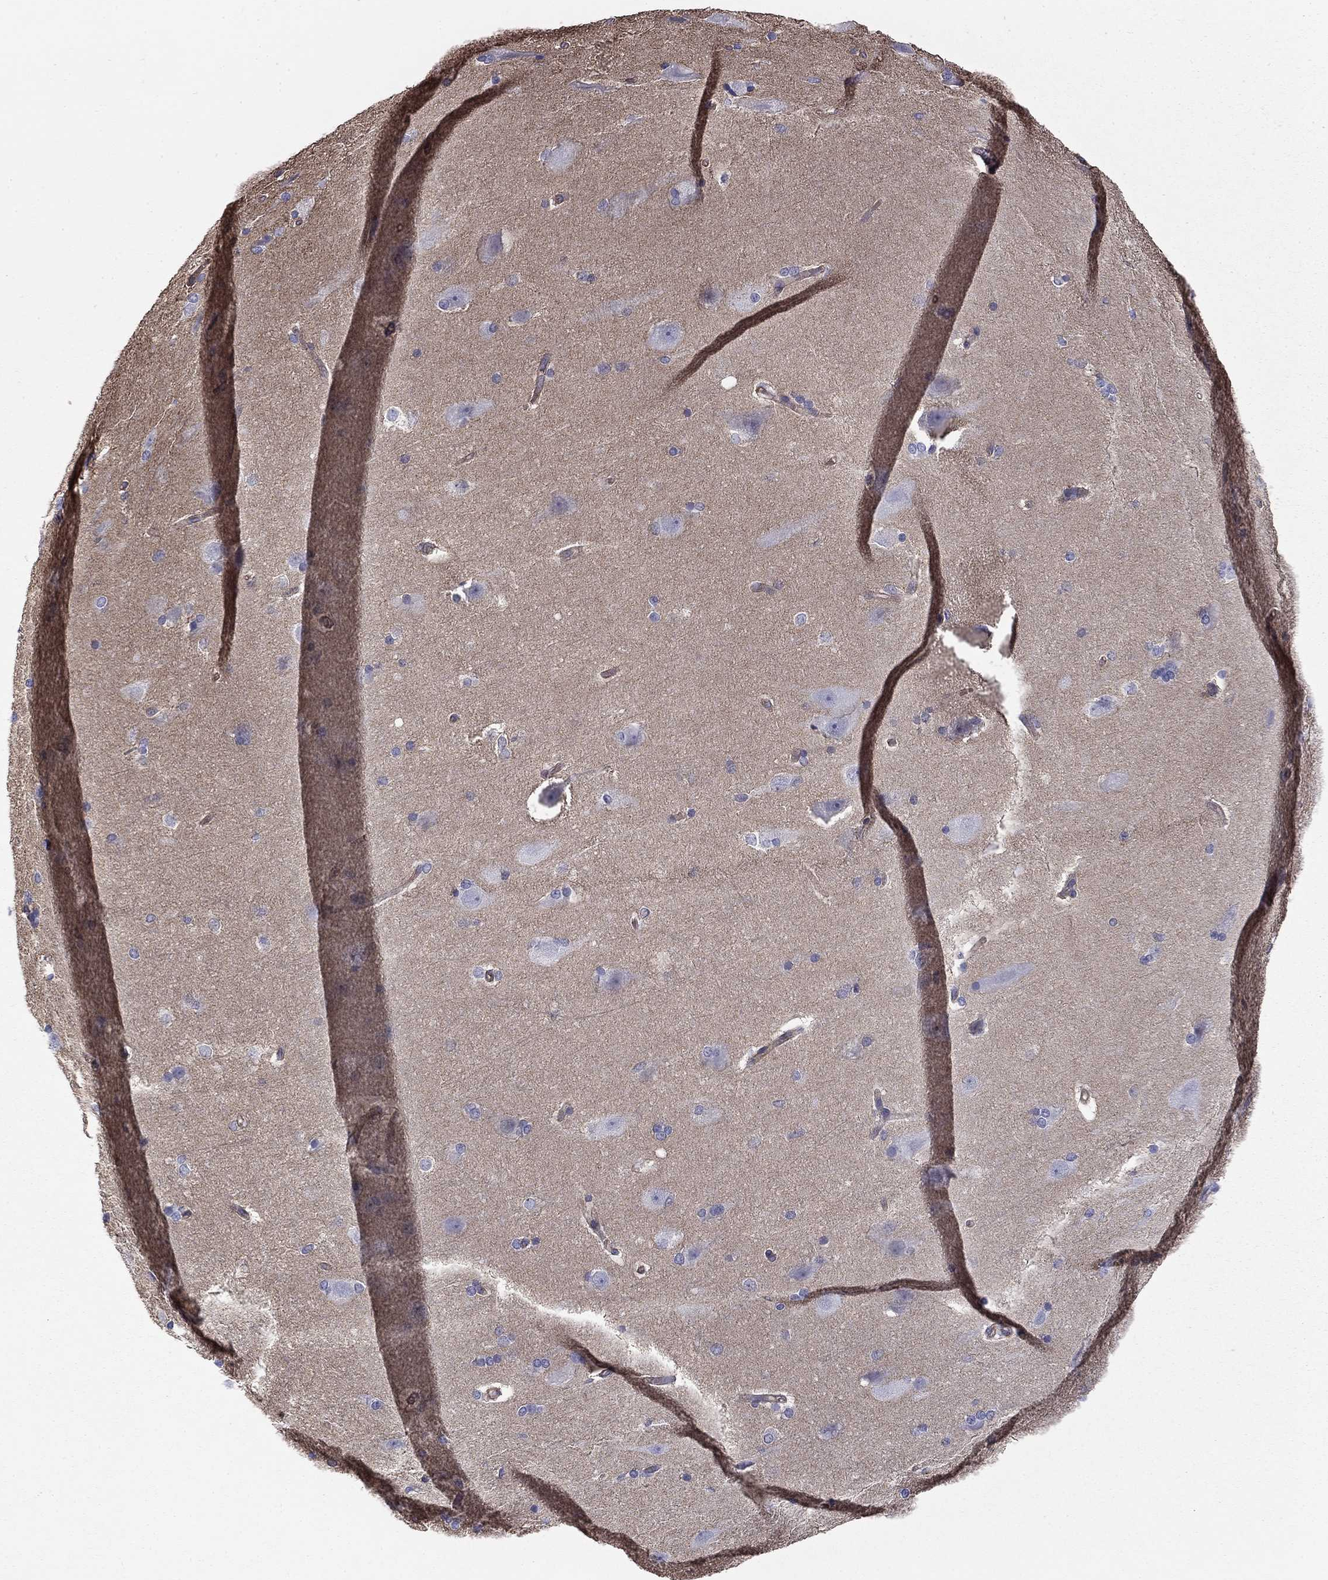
{"staining": {"intensity": "negative", "quantity": "none", "location": "none"}, "tissue": "hippocampus", "cell_type": "Glial cells", "image_type": "normal", "snomed": [{"axis": "morphology", "description": "Normal tissue, NOS"}, {"axis": "topography", "description": "Cerebral cortex"}, {"axis": "topography", "description": "Hippocampus"}], "caption": "A photomicrograph of human hippocampus is negative for staining in glial cells. Nuclei are stained in blue.", "gene": "TCHH", "patient": {"sex": "female", "age": 19}}